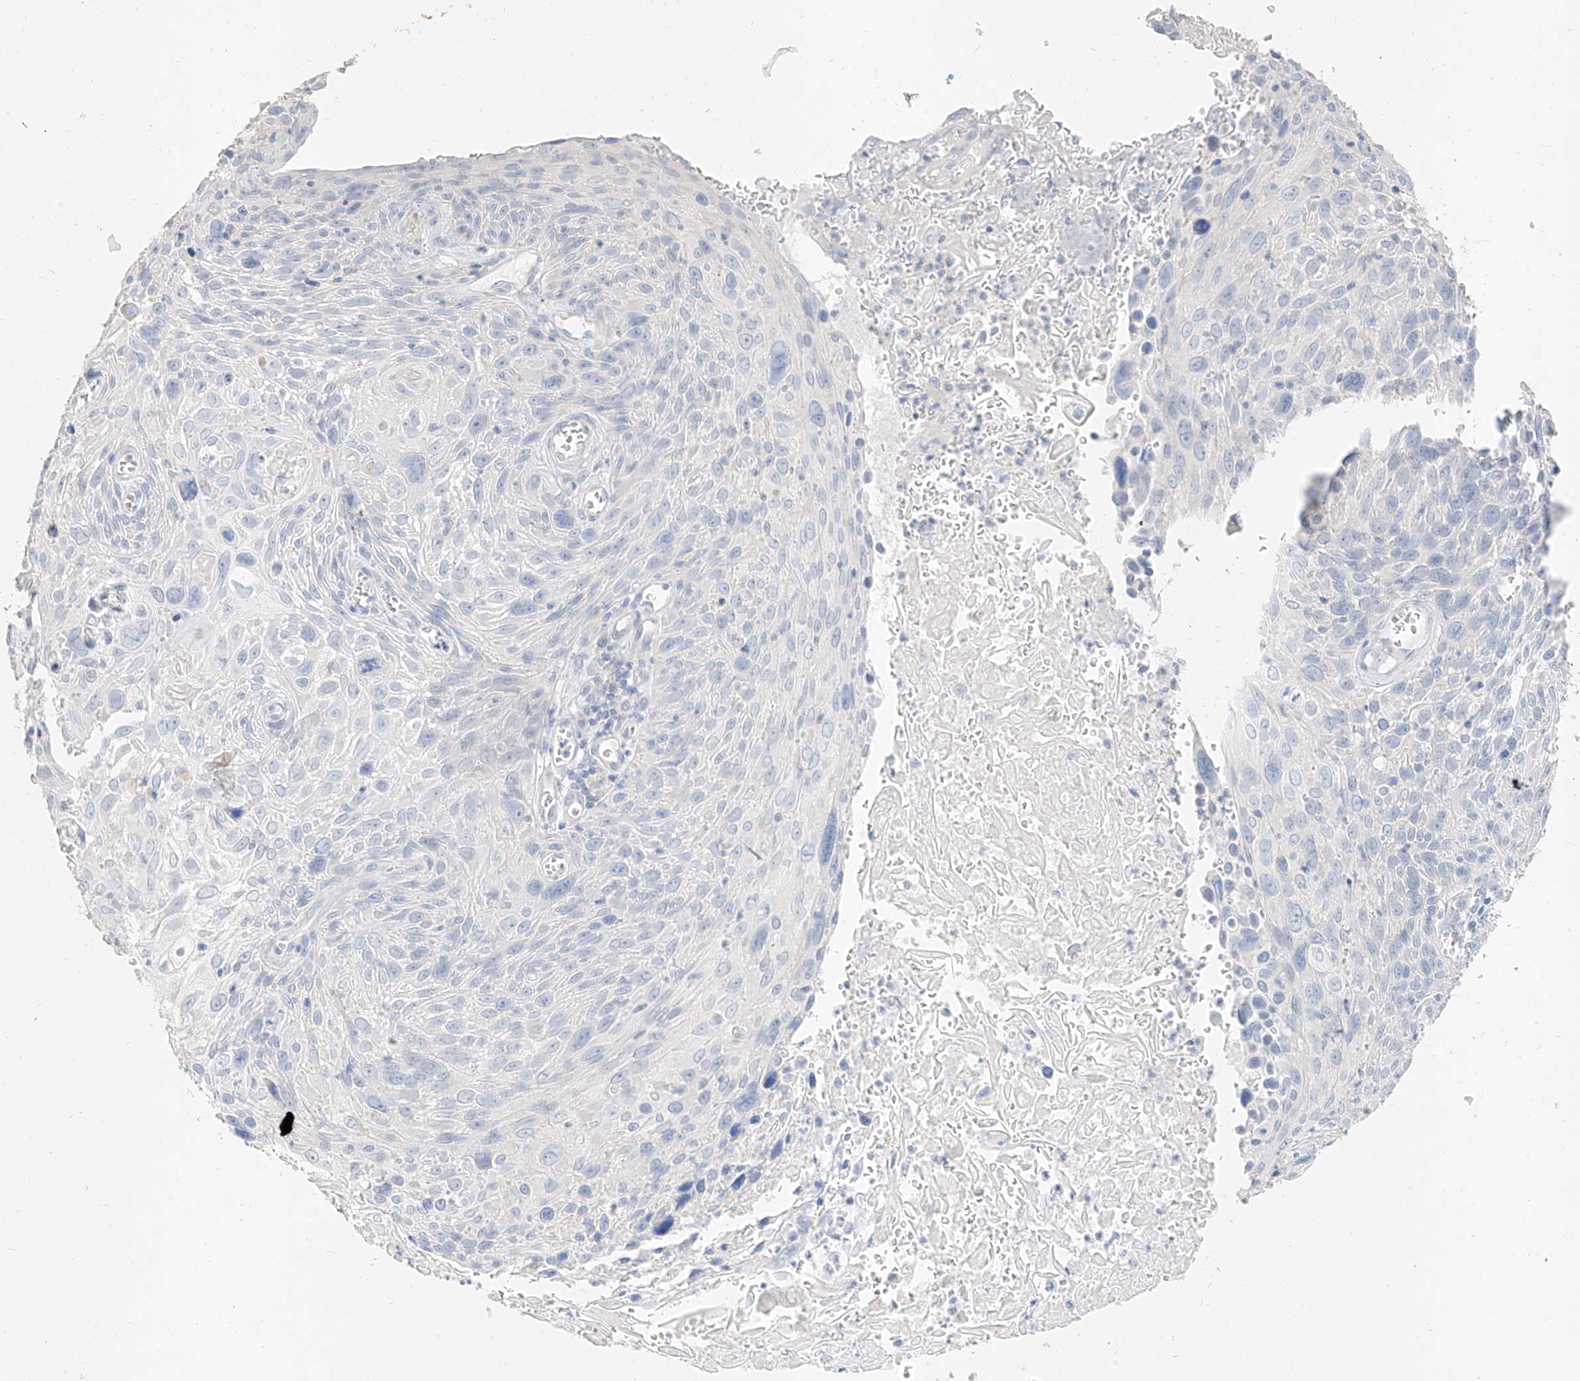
{"staining": {"intensity": "negative", "quantity": "none", "location": "none"}, "tissue": "cervical cancer", "cell_type": "Tumor cells", "image_type": "cancer", "snomed": [{"axis": "morphology", "description": "Squamous cell carcinoma, NOS"}, {"axis": "topography", "description": "Cervix"}], "caption": "The histopathology image demonstrates no staining of tumor cells in cervical squamous cell carcinoma. Nuclei are stained in blue.", "gene": "ZZEF1", "patient": {"sex": "female", "age": 51}}